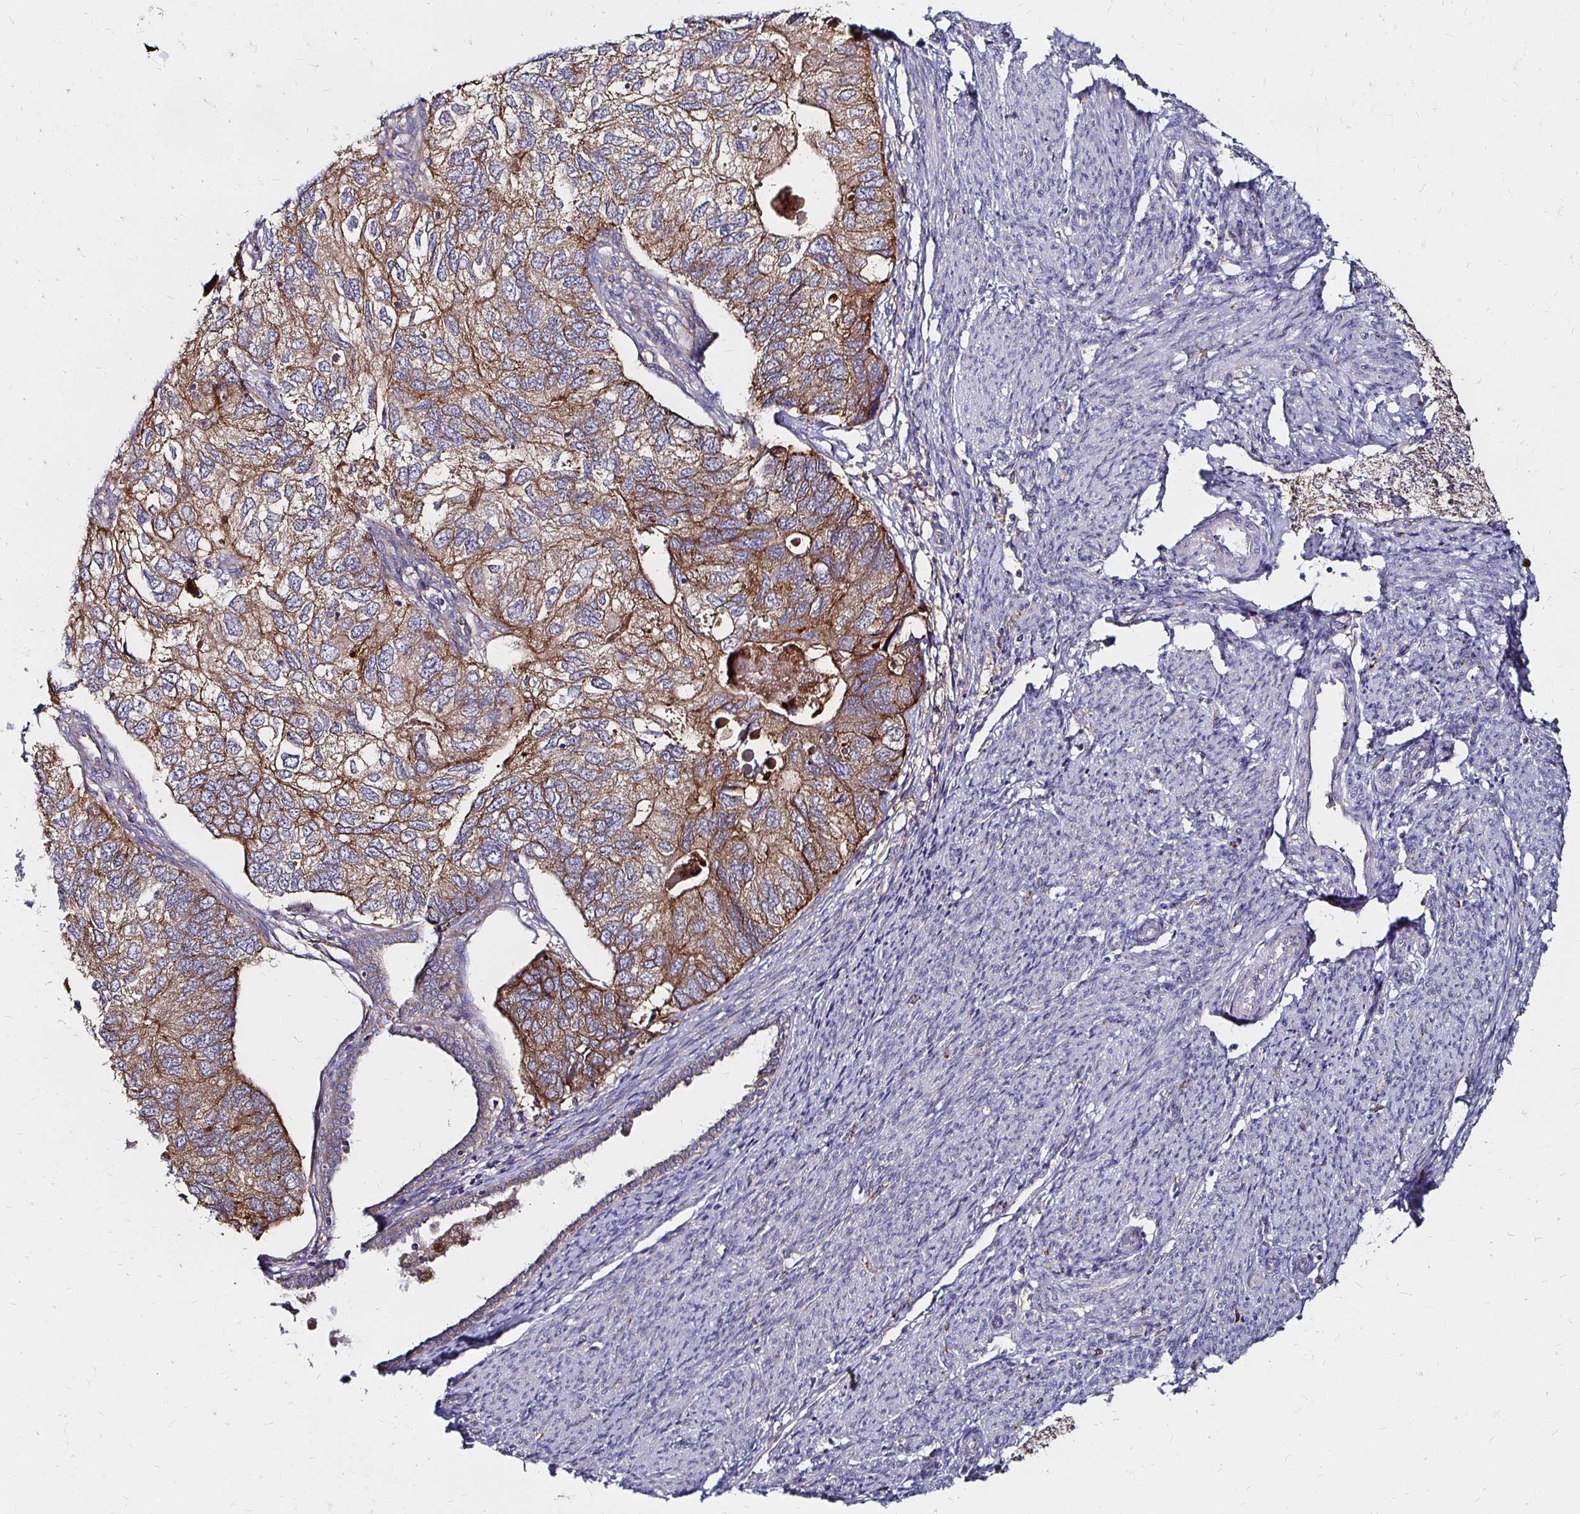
{"staining": {"intensity": "moderate", "quantity": ">75%", "location": "cytoplasmic/membranous"}, "tissue": "endometrial cancer", "cell_type": "Tumor cells", "image_type": "cancer", "snomed": [{"axis": "morphology", "description": "Carcinoma, NOS"}, {"axis": "topography", "description": "Uterus"}], "caption": "High-power microscopy captured an IHC photomicrograph of carcinoma (endometrial), revealing moderate cytoplasmic/membranous positivity in approximately >75% of tumor cells.", "gene": "NCSTN", "patient": {"sex": "female", "age": 76}}